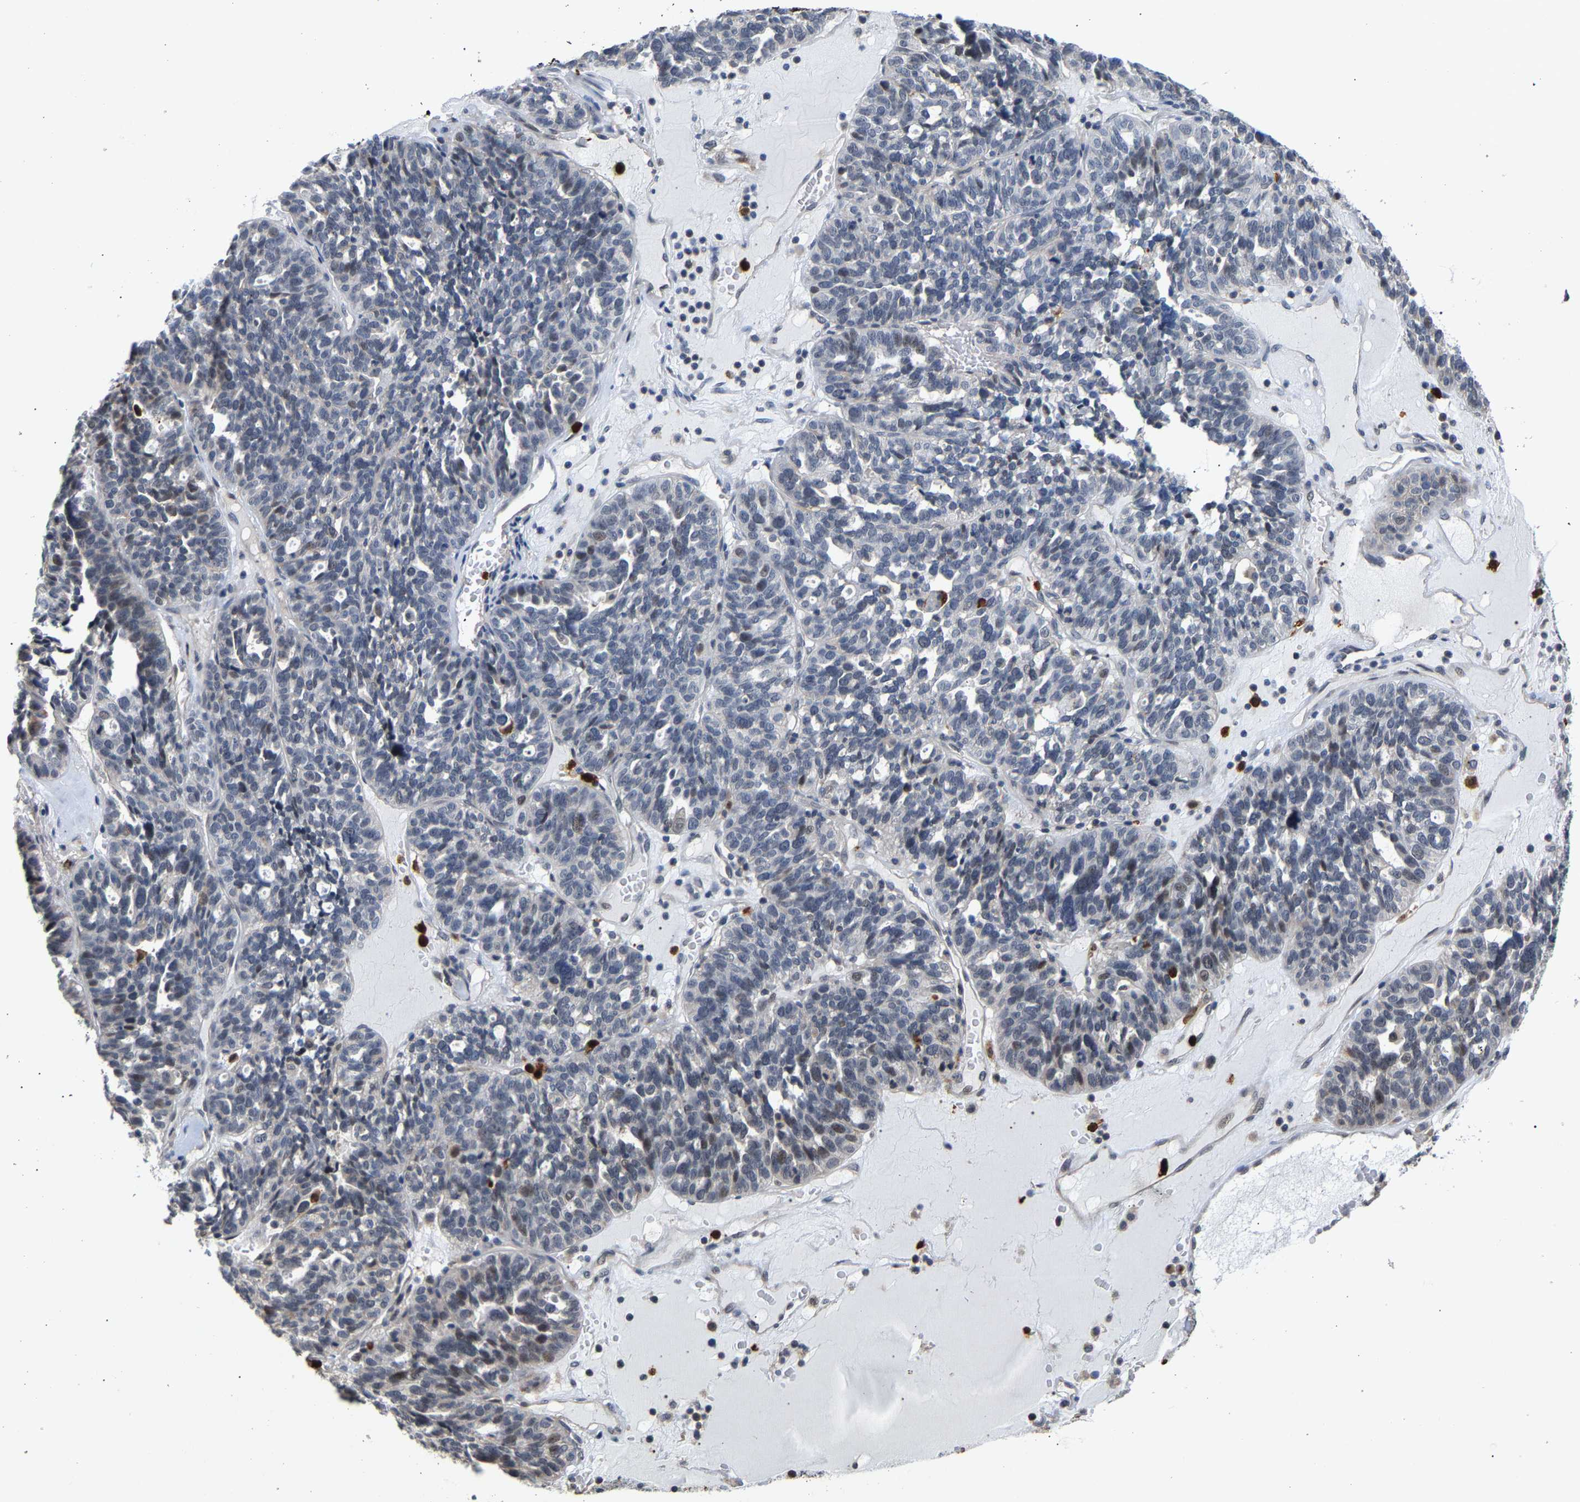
{"staining": {"intensity": "weak", "quantity": "<25%", "location": "nuclear"}, "tissue": "ovarian cancer", "cell_type": "Tumor cells", "image_type": "cancer", "snomed": [{"axis": "morphology", "description": "Cystadenocarcinoma, serous, NOS"}, {"axis": "topography", "description": "Ovary"}], "caption": "DAB (3,3'-diaminobenzidine) immunohistochemical staining of ovarian cancer (serous cystadenocarcinoma) displays no significant expression in tumor cells.", "gene": "TDRD7", "patient": {"sex": "female", "age": 59}}